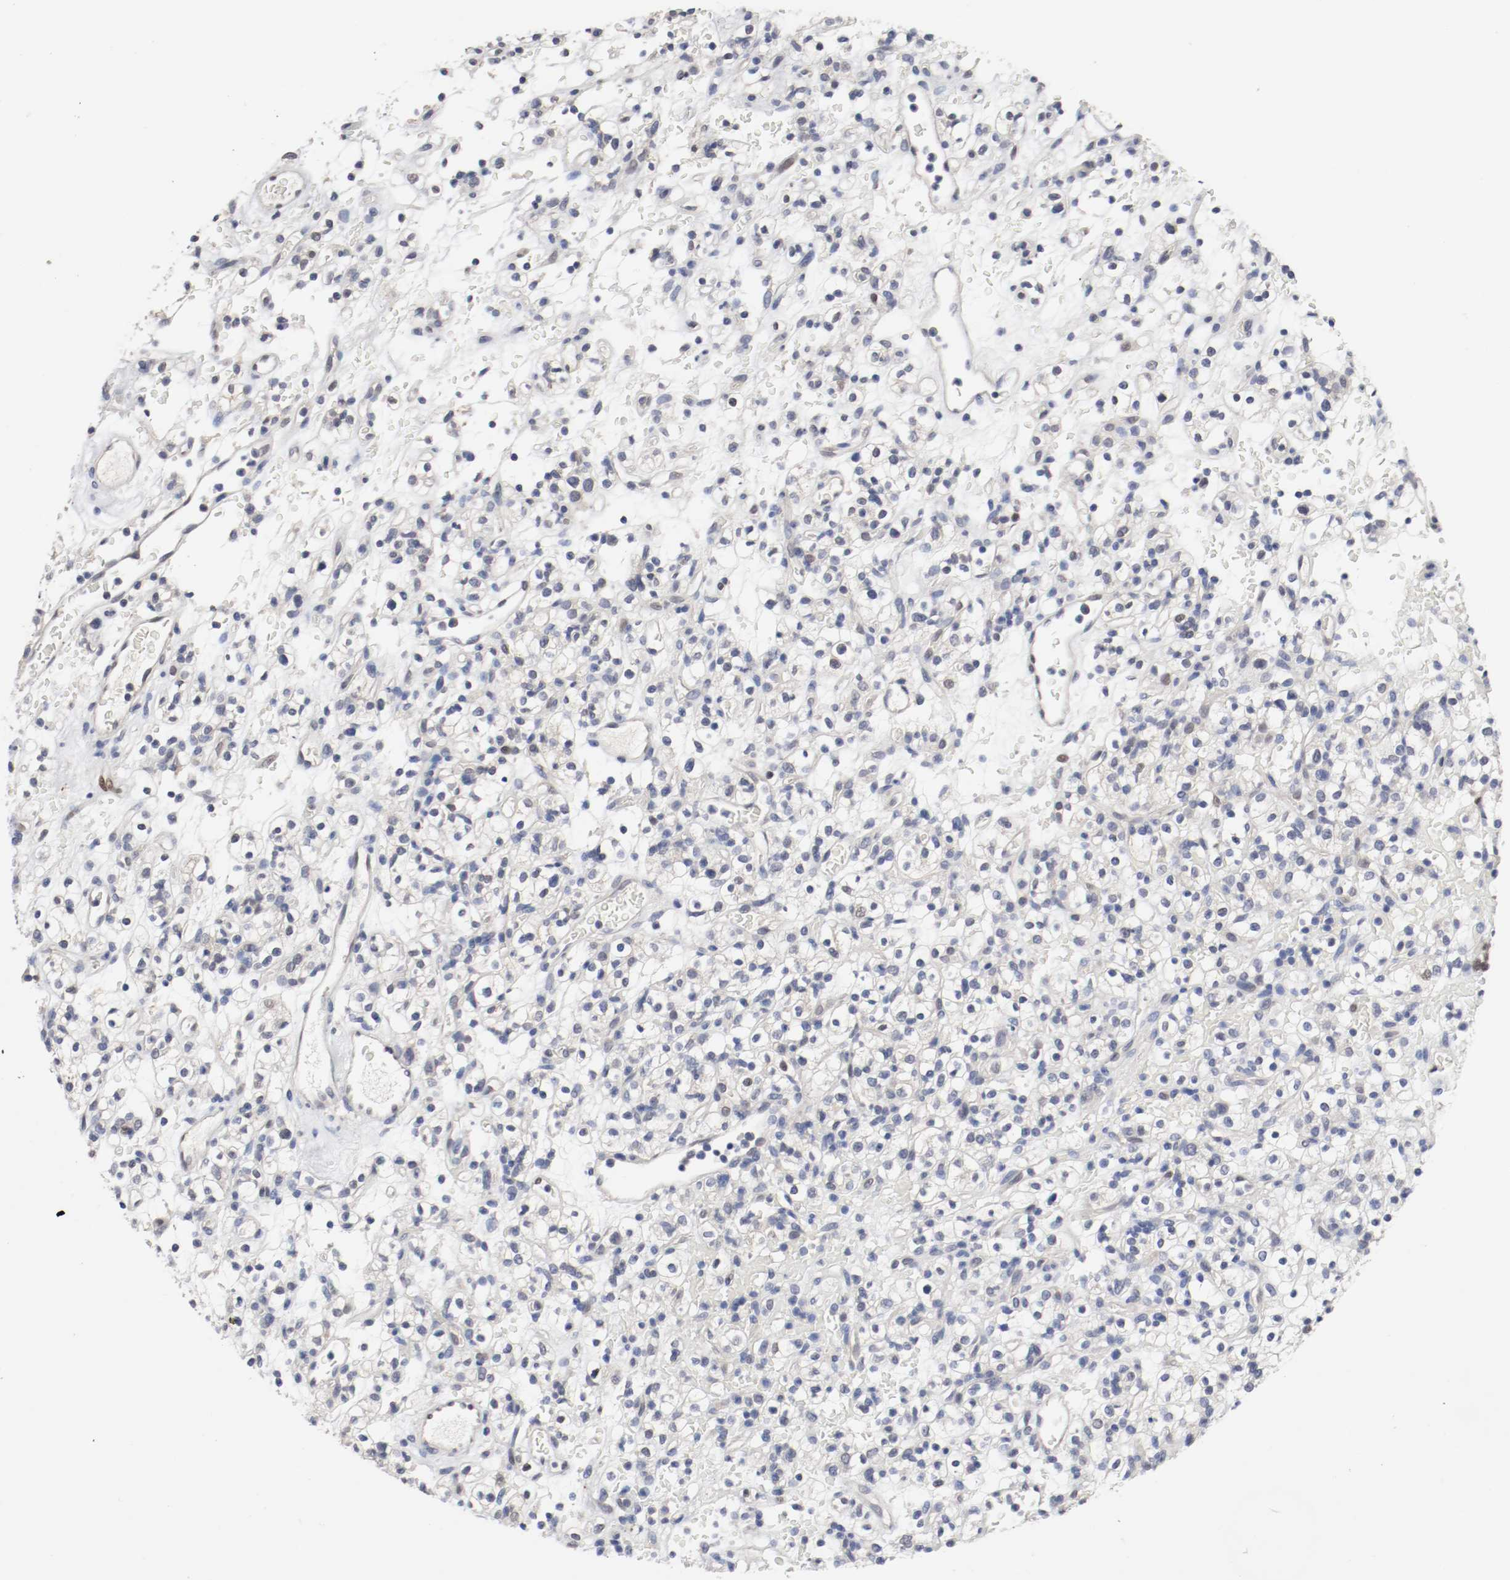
{"staining": {"intensity": "weak", "quantity": "<25%", "location": "nuclear"}, "tissue": "renal cancer", "cell_type": "Tumor cells", "image_type": "cancer", "snomed": [{"axis": "morphology", "description": "Normal tissue, NOS"}, {"axis": "morphology", "description": "Adenocarcinoma, NOS"}, {"axis": "topography", "description": "Kidney"}], "caption": "Immunohistochemical staining of human renal adenocarcinoma exhibits no significant positivity in tumor cells. The staining was performed using DAB to visualize the protein expression in brown, while the nuclei were stained in blue with hematoxylin (Magnification: 20x).", "gene": "FOSL2", "patient": {"sex": "female", "age": 72}}